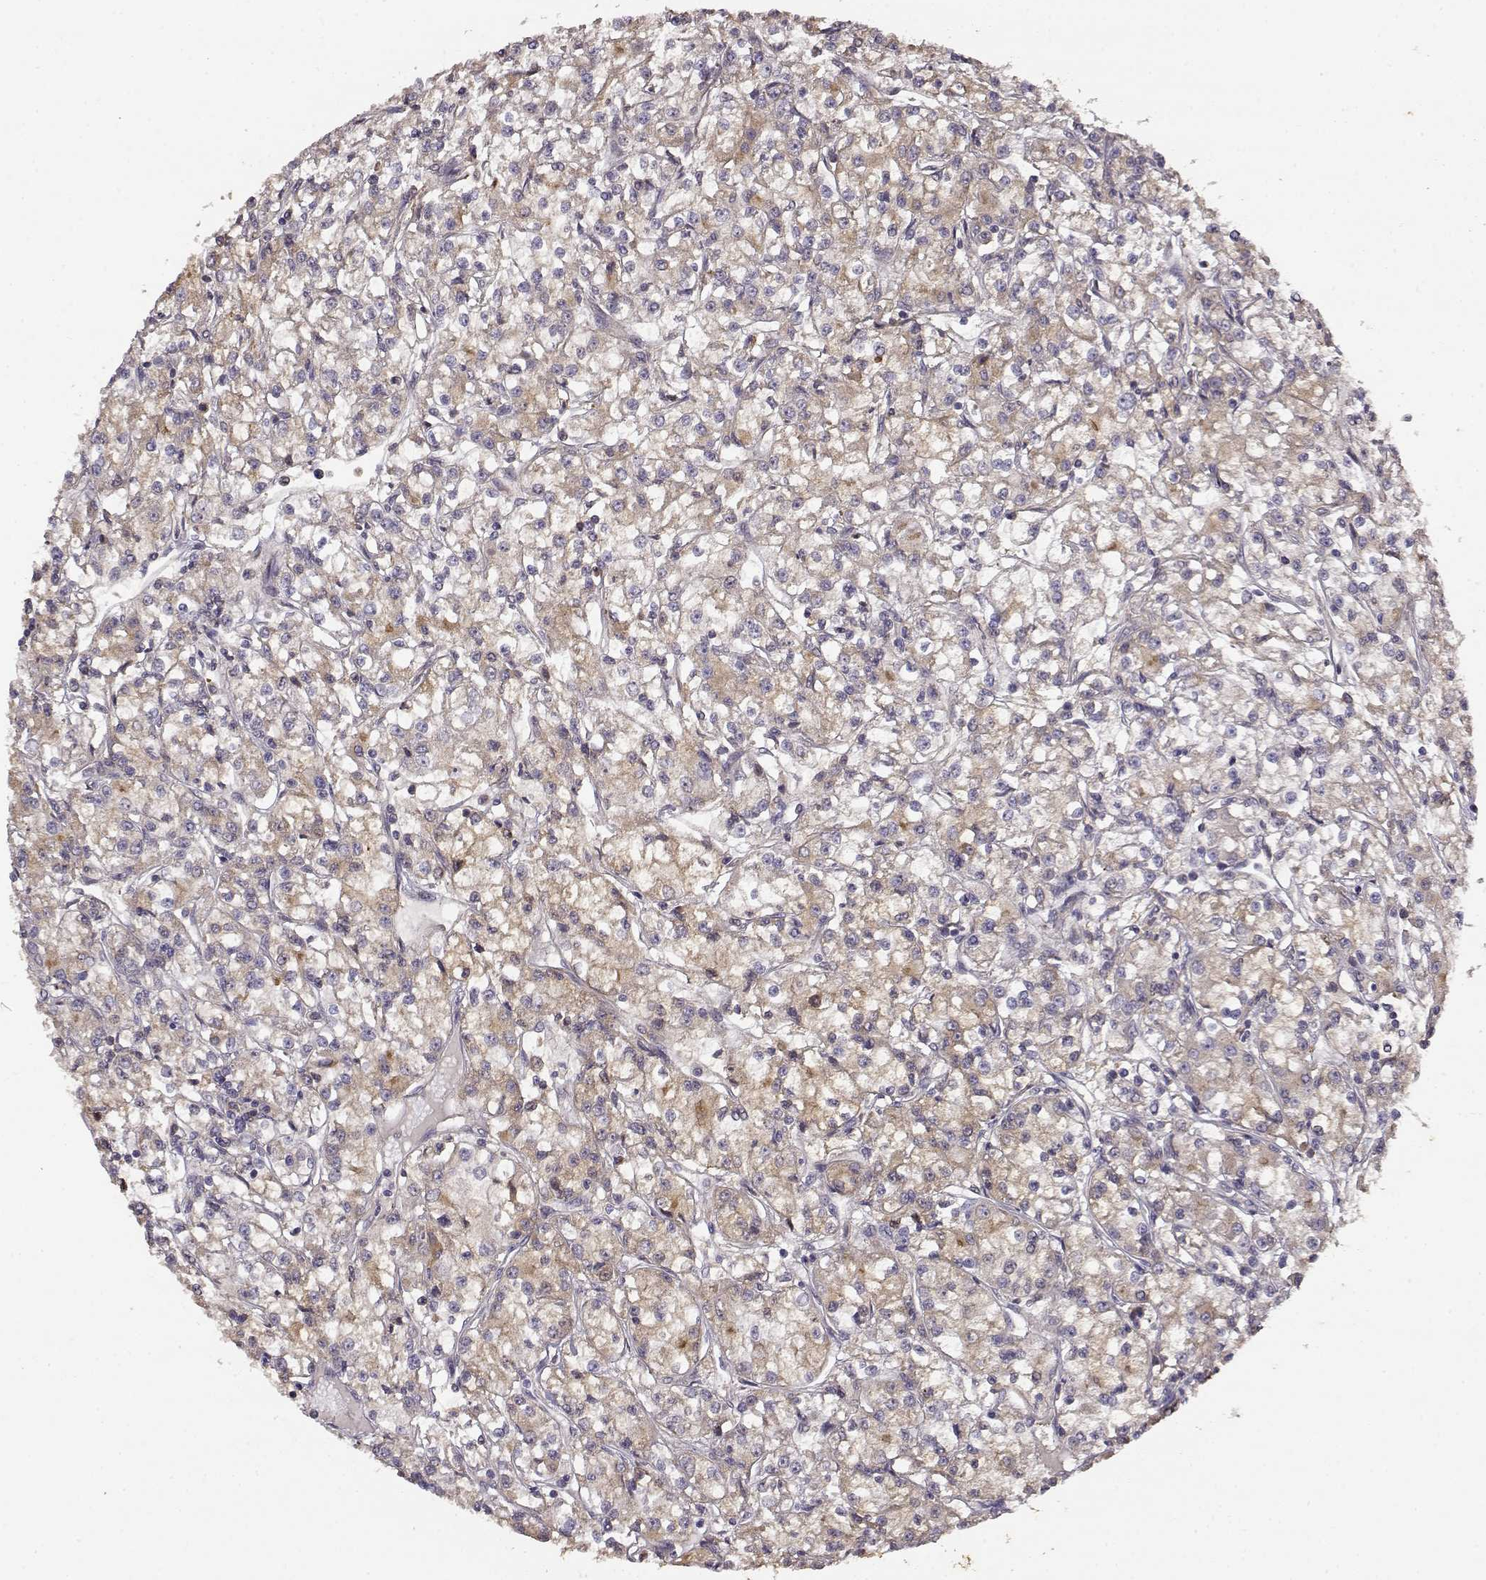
{"staining": {"intensity": "weak", "quantity": "25%-75%", "location": "cytoplasmic/membranous"}, "tissue": "renal cancer", "cell_type": "Tumor cells", "image_type": "cancer", "snomed": [{"axis": "morphology", "description": "Adenocarcinoma, NOS"}, {"axis": "topography", "description": "Kidney"}], "caption": "Immunohistochemical staining of human renal adenocarcinoma displays low levels of weak cytoplasmic/membranous protein staining in approximately 25%-75% of tumor cells. (DAB (3,3'-diaminobenzidine) = brown stain, brightfield microscopy at high magnification).", "gene": "CRIM1", "patient": {"sex": "female", "age": 59}}